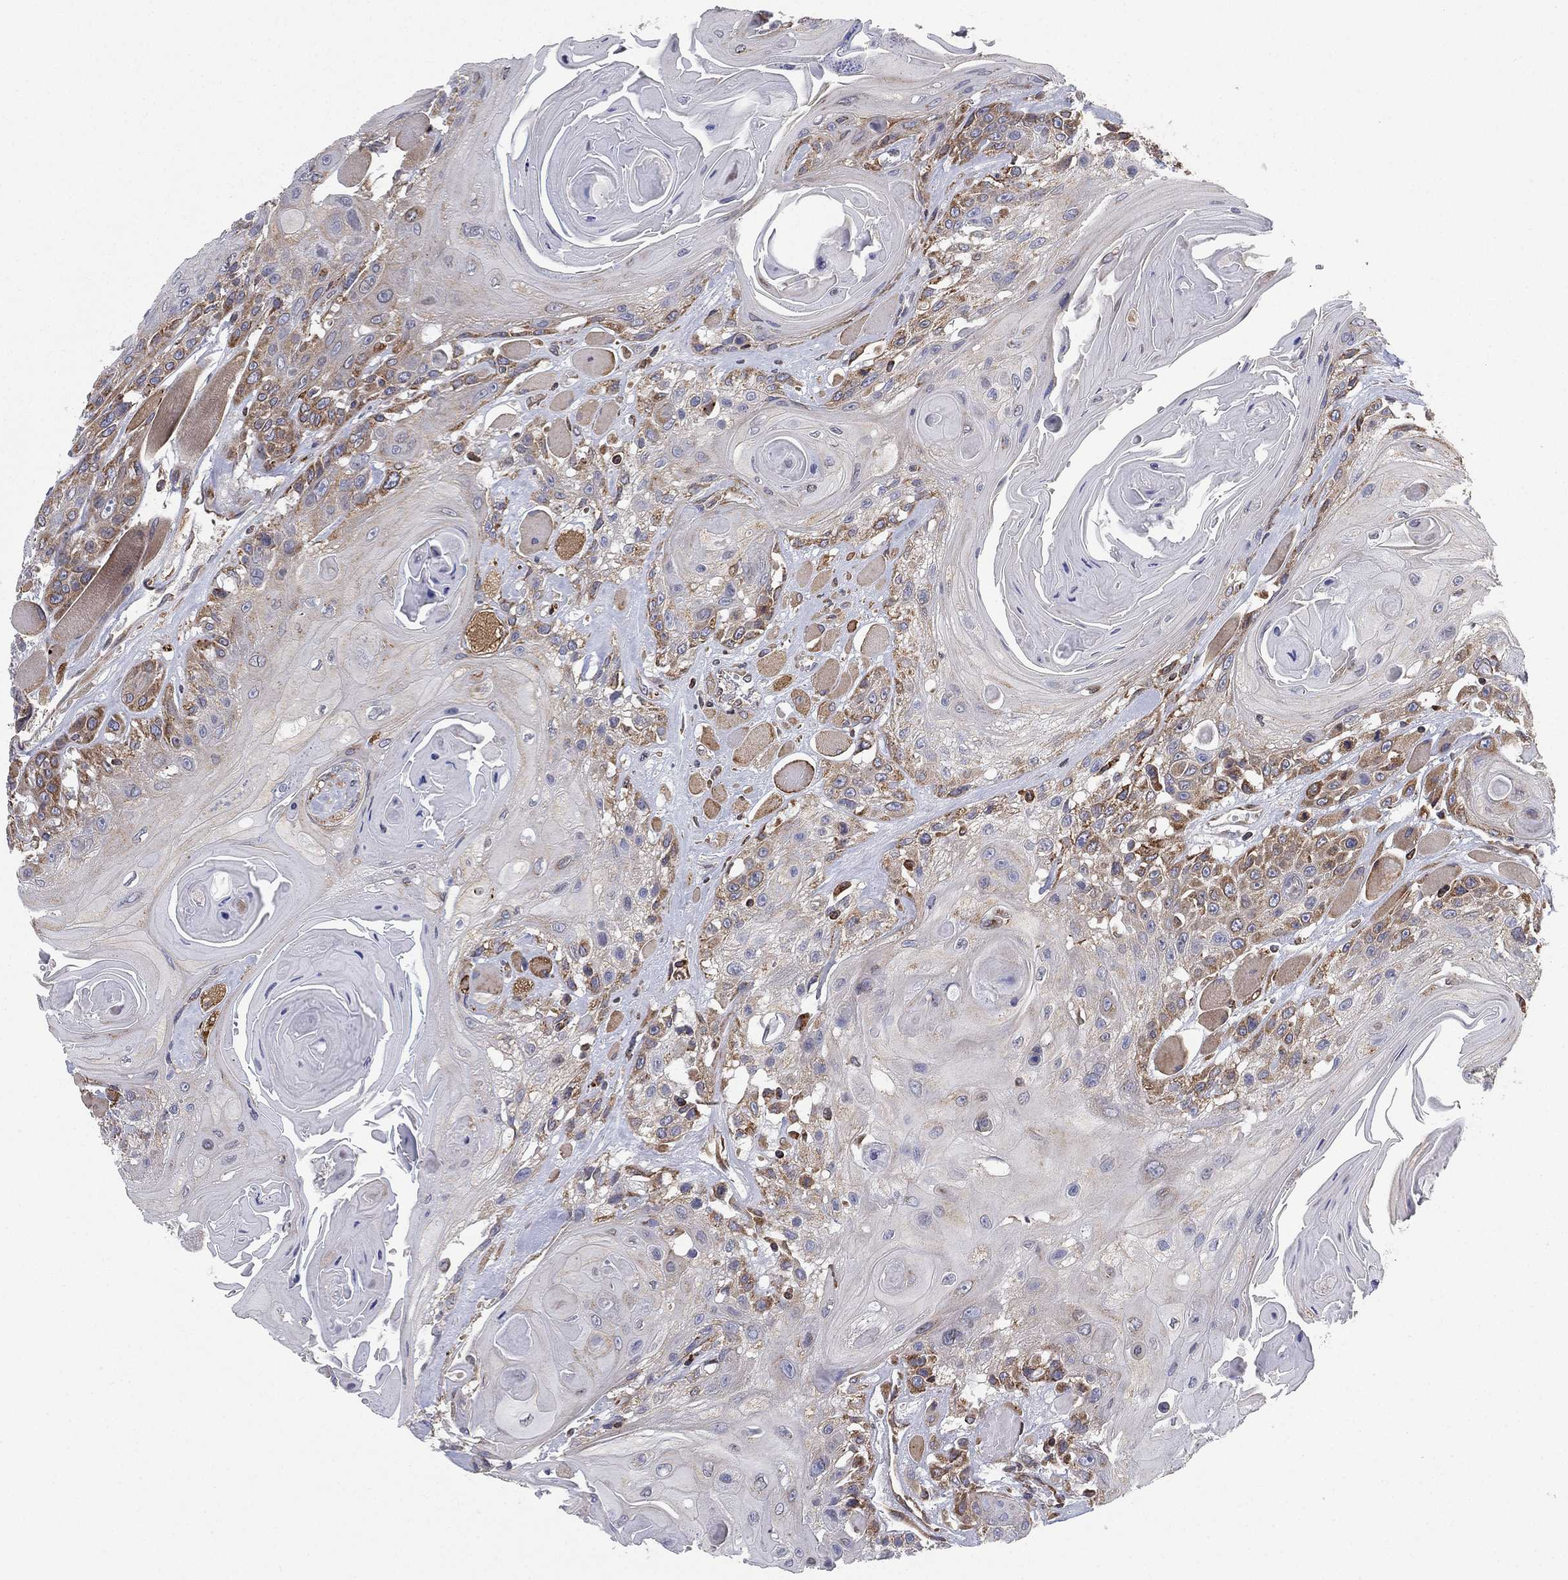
{"staining": {"intensity": "weak", "quantity": "<25%", "location": "cytoplasmic/membranous"}, "tissue": "head and neck cancer", "cell_type": "Tumor cells", "image_type": "cancer", "snomed": [{"axis": "morphology", "description": "Squamous cell carcinoma, NOS"}, {"axis": "topography", "description": "Head-Neck"}], "caption": "High magnification brightfield microscopy of squamous cell carcinoma (head and neck) stained with DAB (brown) and counterstained with hematoxylin (blue): tumor cells show no significant positivity.", "gene": "CYB5B", "patient": {"sex": "female", "age": 59}}